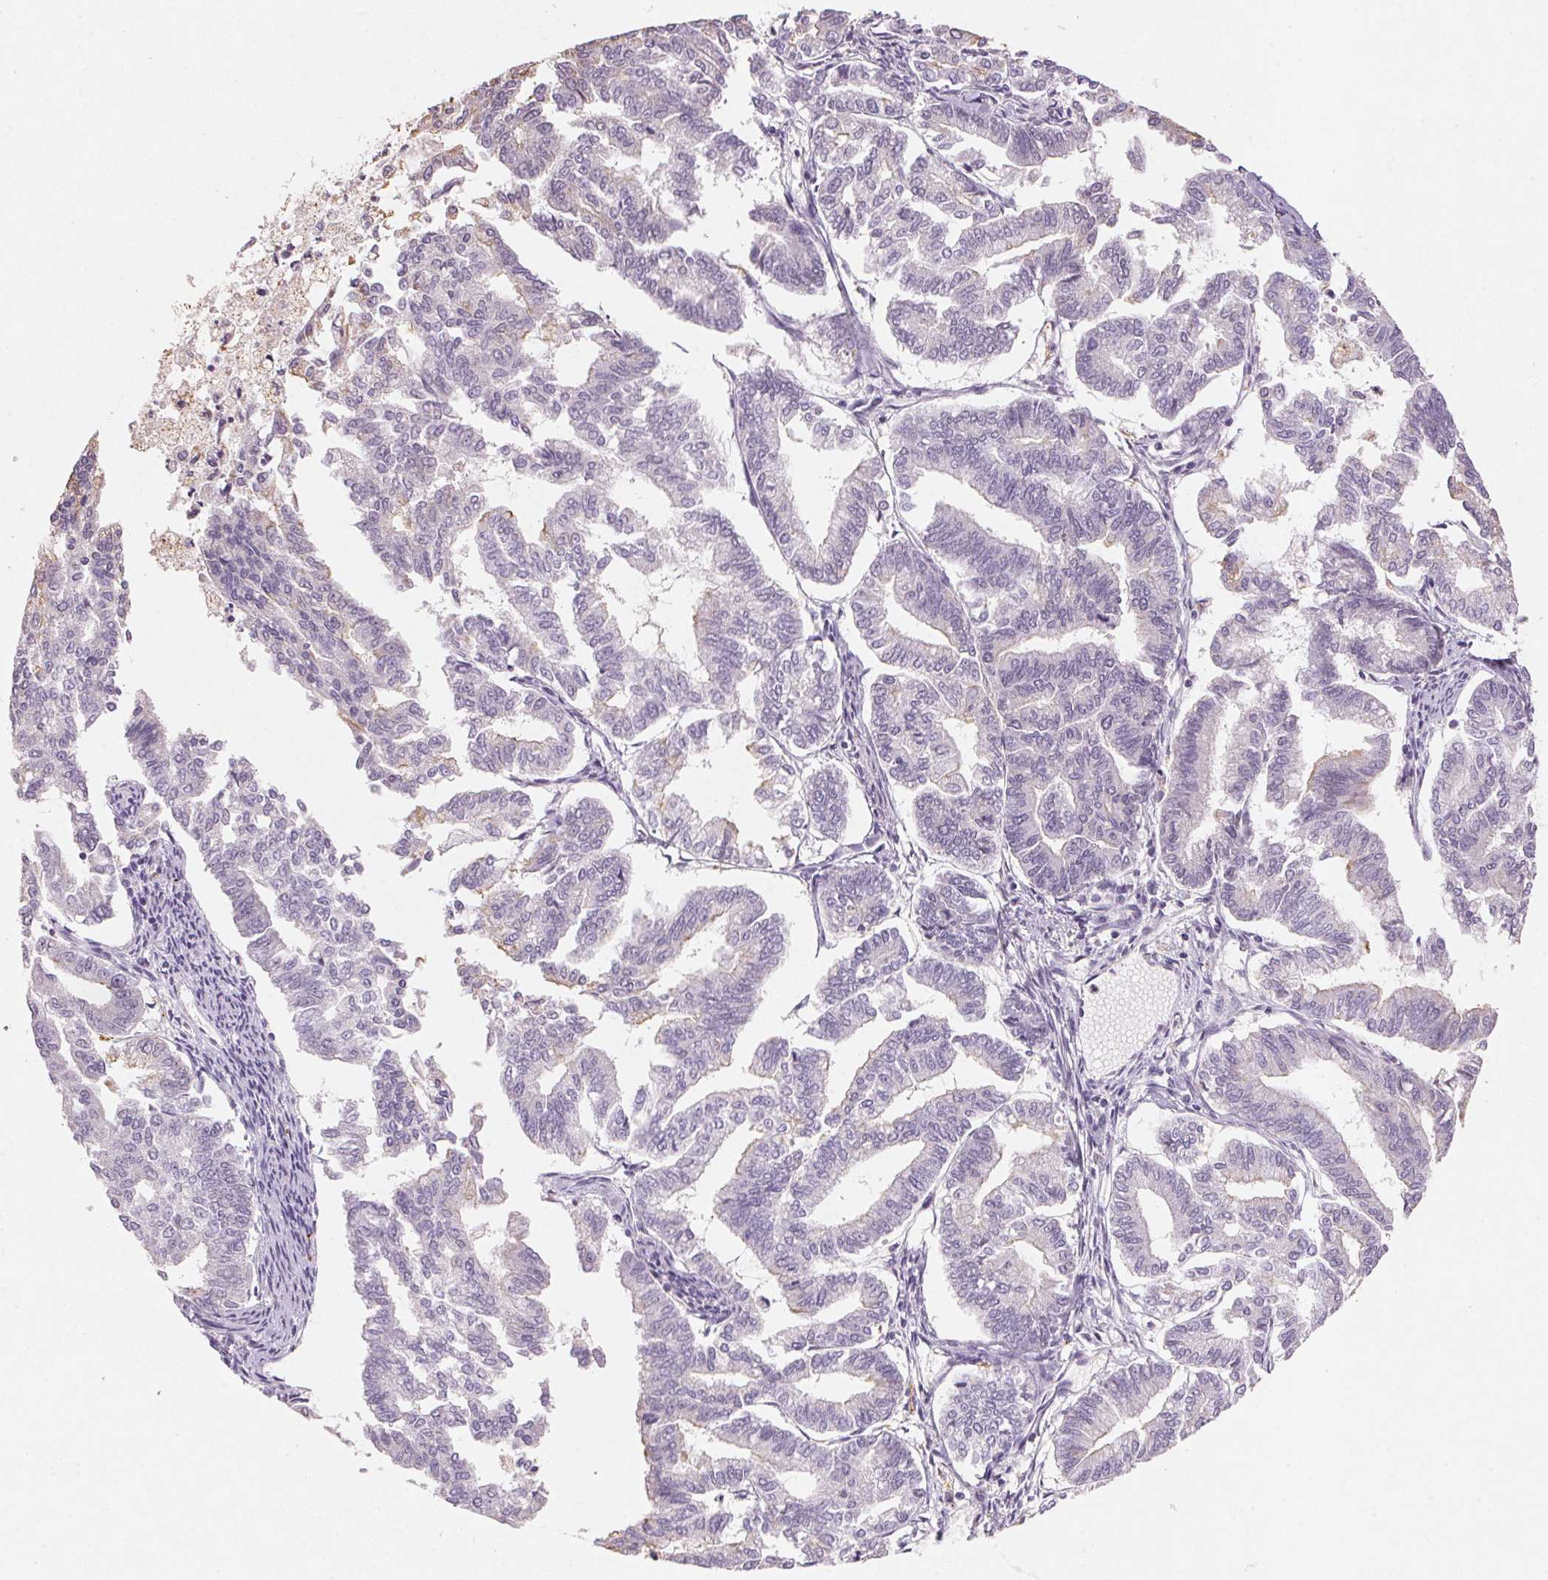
{"staining": {"intensity": "negative", "quantity": "none", "location": "none"}, "tissue": "endometrial cancer", "cell_type": "Tumor cells", "image_type": "cancer", "snomed": [{"axis": "morphology", "description": "Adenocarcinoma, NOS"}, {"axis": "topography", "description": "Endometrium"}], "caption": "Endometrial adenocarcinoma was stained to show a protein in brown. There is no significant expression in tumor cells.", "gene": "CXCL5", "patient": {"sex": "female", "age": 79}}